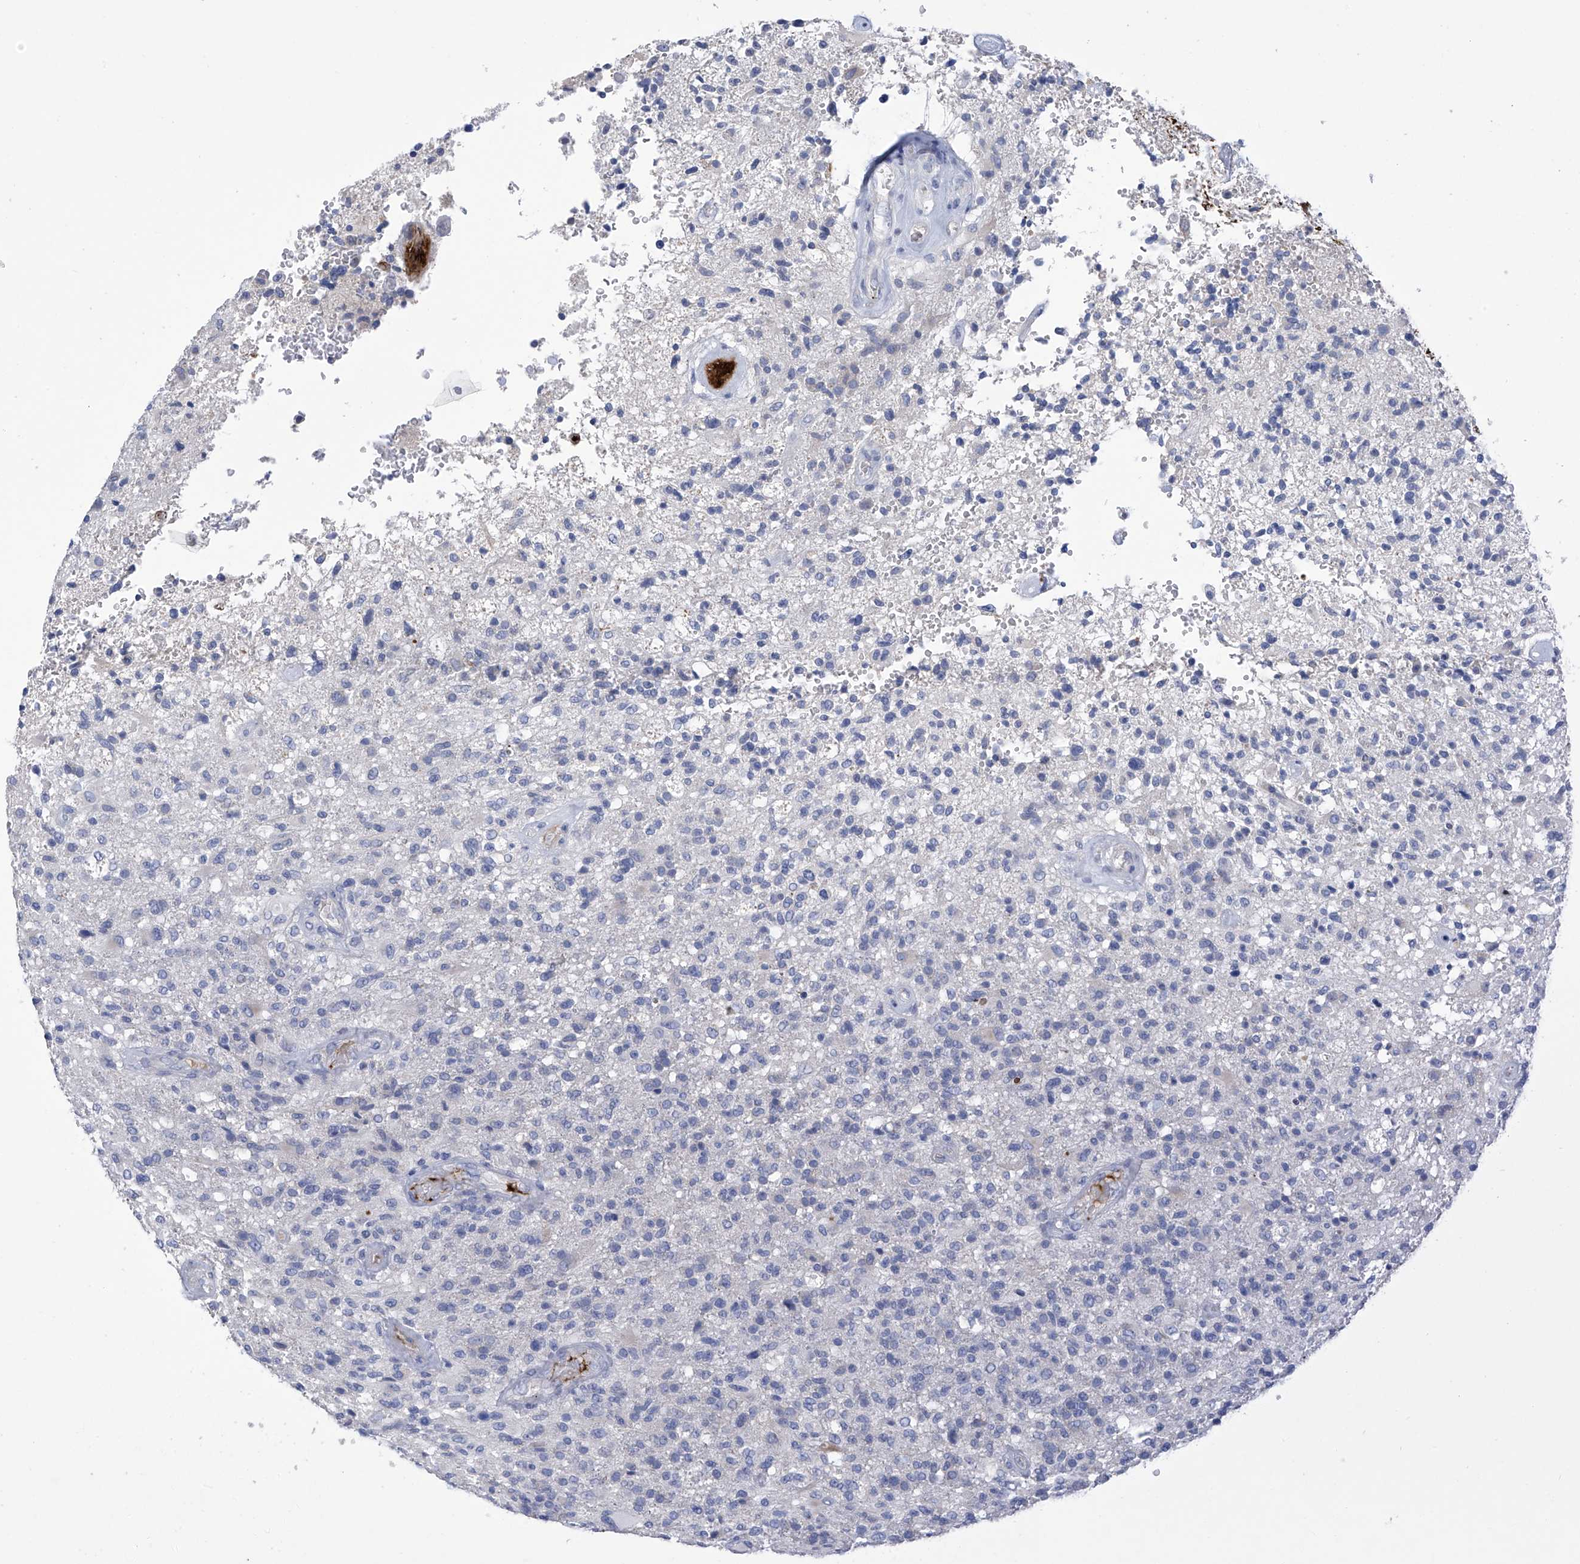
{"staining": {"intensity": "negative", "quantity": "none", "location": "none"}, "tissue": "glioma", "cell_type": "Tumor cells", "image_type": "cancer", "snomed": [{"axis": "morphology", "description": "Glioma, malignant, High grade"}, {"axis": "topography", "description": "Brain"}], "caption": "Image shows no protein positivity in tumor cells of glioma tissue.", "gene": "SLCO4A1", "patient": {"sex": "male", "age": 72}}